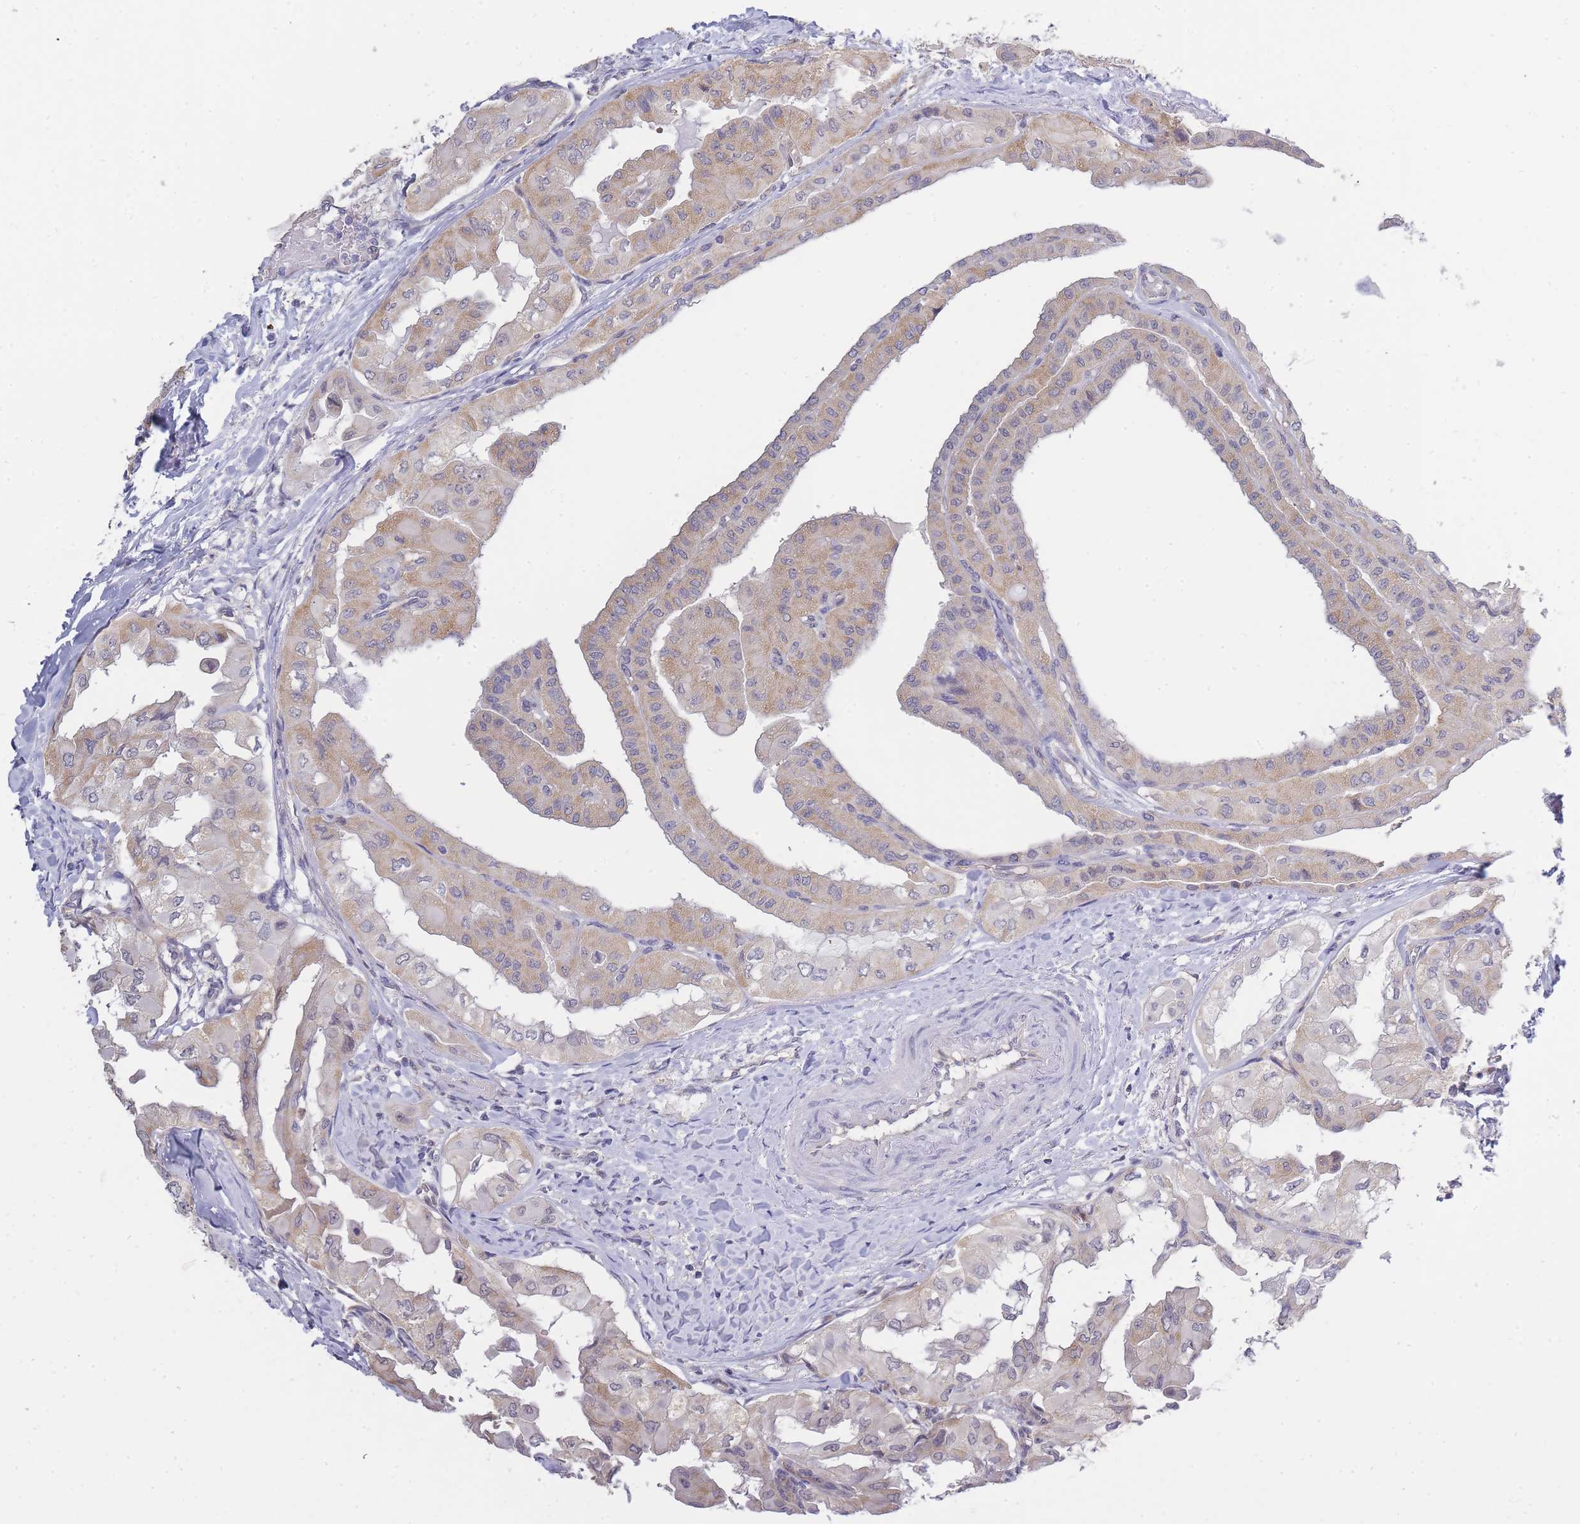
{"staining": {"intensity": "weak", "quantity": ">75%", "location": "cytoplasmic/membranous"}, "tissue": "thyroid cancer", "cell_type": "Tumor cells", "image_type": "cancer", "snomed": [{"axis": "morphology", "description": "Papillary adenocarcinoma, NOS"}, {"axis": "topography", "description": "Thyroid gland"}], "caption": "Human thyroid papillary adenocarcinoma stained for a protein (brown) shows weak cytoplasmic/membranous positive staining in approximately >75% of tumor cells.", "gene": "C19orf25", "patient": {"sex": "female", "age": 59}}